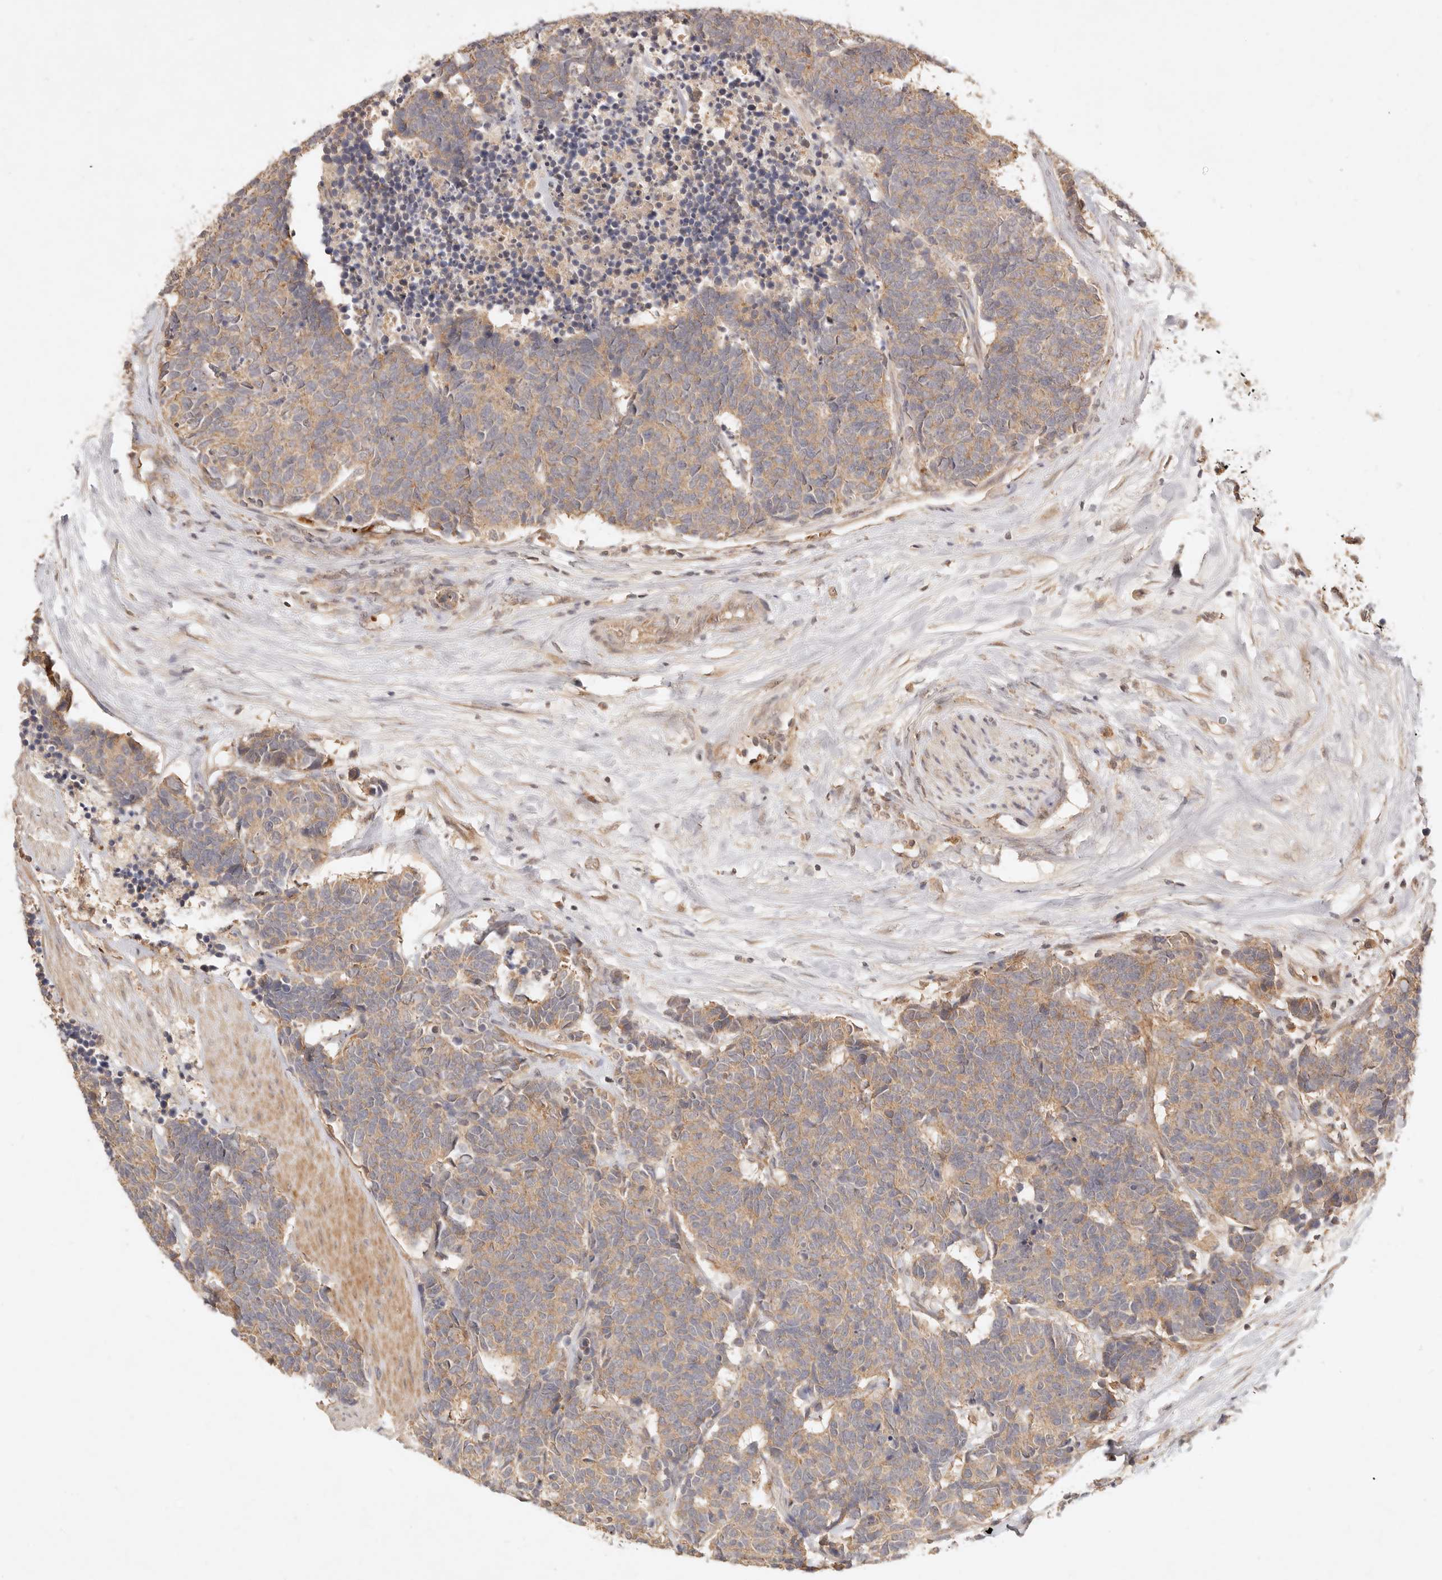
{"staining": {"intensity": "weak", "quantity": ">75%", "location": "cytoplasmic/membranous"}, "tissue": "carcinoid", "cell_type": "Tumor cells", "image_type": "cancer", "snomed": [{"axis": "morphology", "description": "Carcinoma, NOS"}, {"axis": "morphology", "description": "Carcinoid, malignant, NOS"}, {"axis": "topography", "description": "Urinary bladder"}], "caption": "Carcinoma stained for a protein shows weak cytoplasmic/membranous positivity in tumor cells.", "gene": "FREM2", "patient": {"sex": "male", "age": 57}}